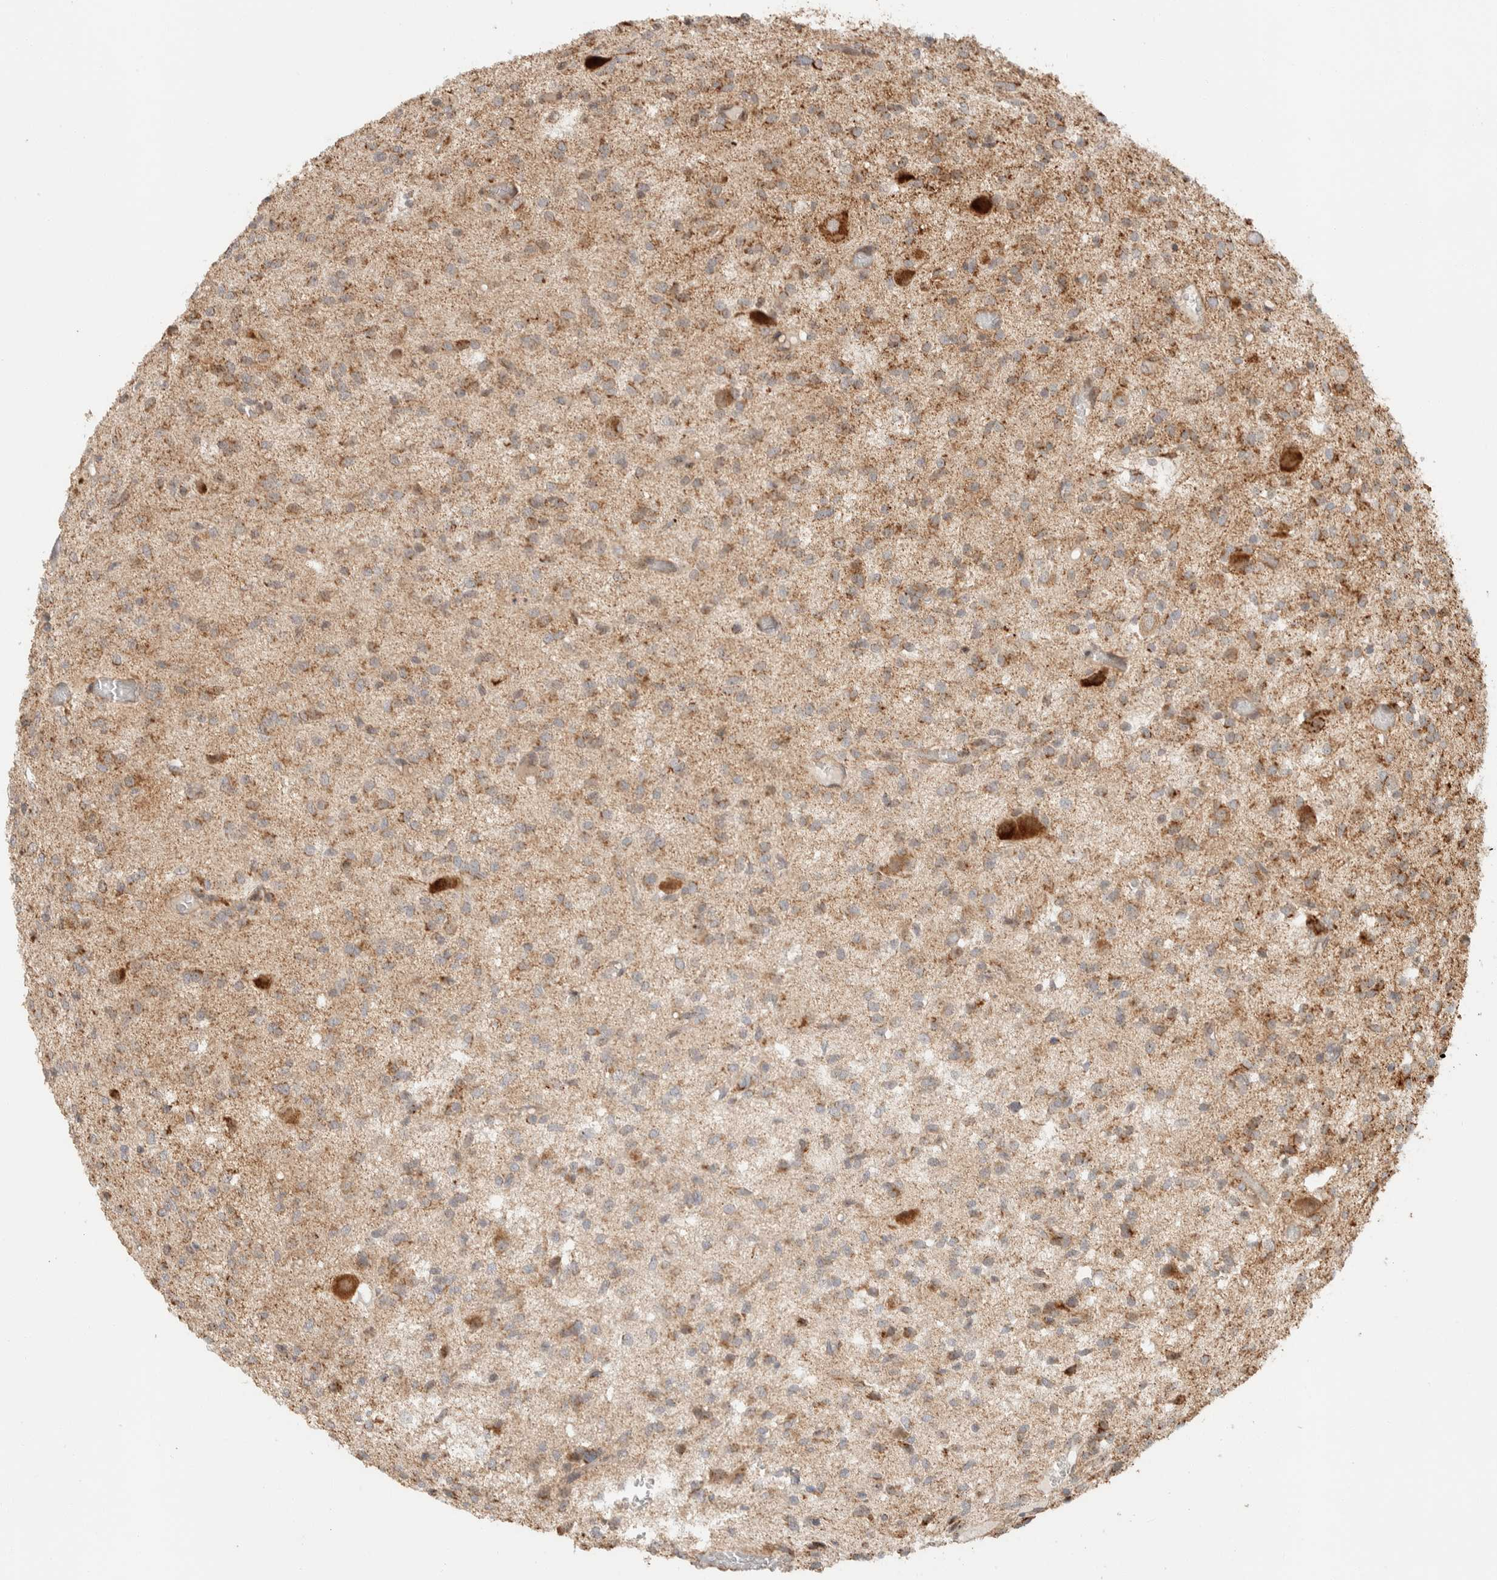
{"staining": {"intensity": "moderate", "quantity": "25%-75%", "location": "cytoplasmic/membranous"}, "tissue": "glioma", "cell_type": "Tumor cells", "image_type": "cancer", "snomed": [{"axis": "morphology", "description": "Glioma, malignant, High grade"}, {"axis": "topography", "description": "Brain"}], "caption": "Moderate cytoplasmic/membranous positivity for a protein is appreciated in about 25%-75% of tumor cells of malignant glioma (high-grade) using IHC.", "gene": "KIF9", "patient": {"sex": "female", "age": 59}}